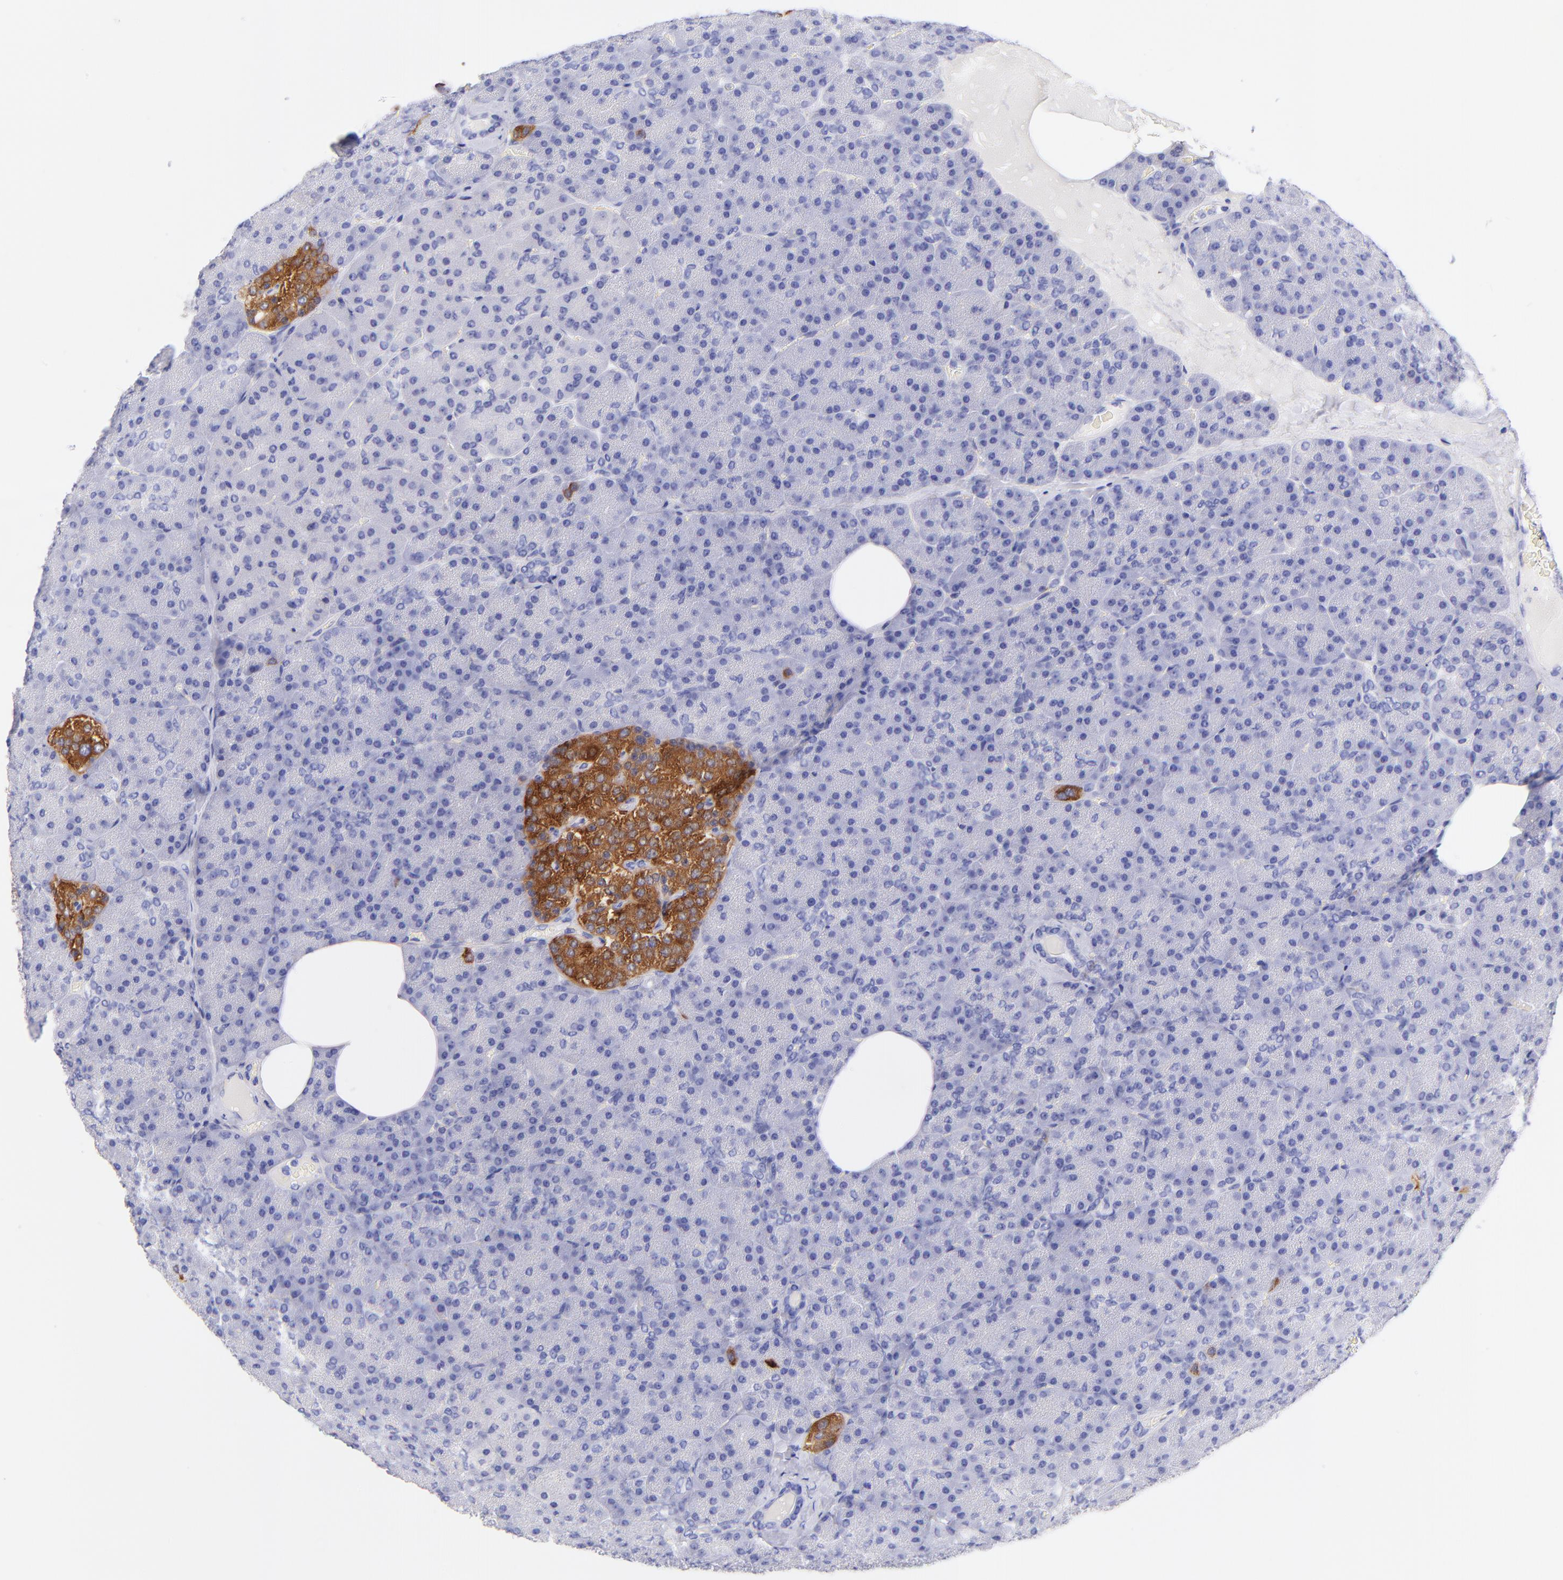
{"staining": {"intensity": "negative", "quantity": "none", "location": "none"}, "tissue": "pancreas", "cell_type": "Exocrine glandular cells", "image_type": "normal", "snomed": [{"axis": "morphology", "description": "Normal tissue, NOS"}, {"axis": "topography", "description": "Pancreas"}], "caption": "IHC image of normal pancreas: pancreas stained with DAB (3,3'-diaminobenzidine) exhibits no significant protein positivity in exocrine glandular cells. (Immunohistochemistry (ihc), brightfield microscopy, high magnification).", "gene": "RAB3B", "patient": {"sex": "female", "age": 35}}